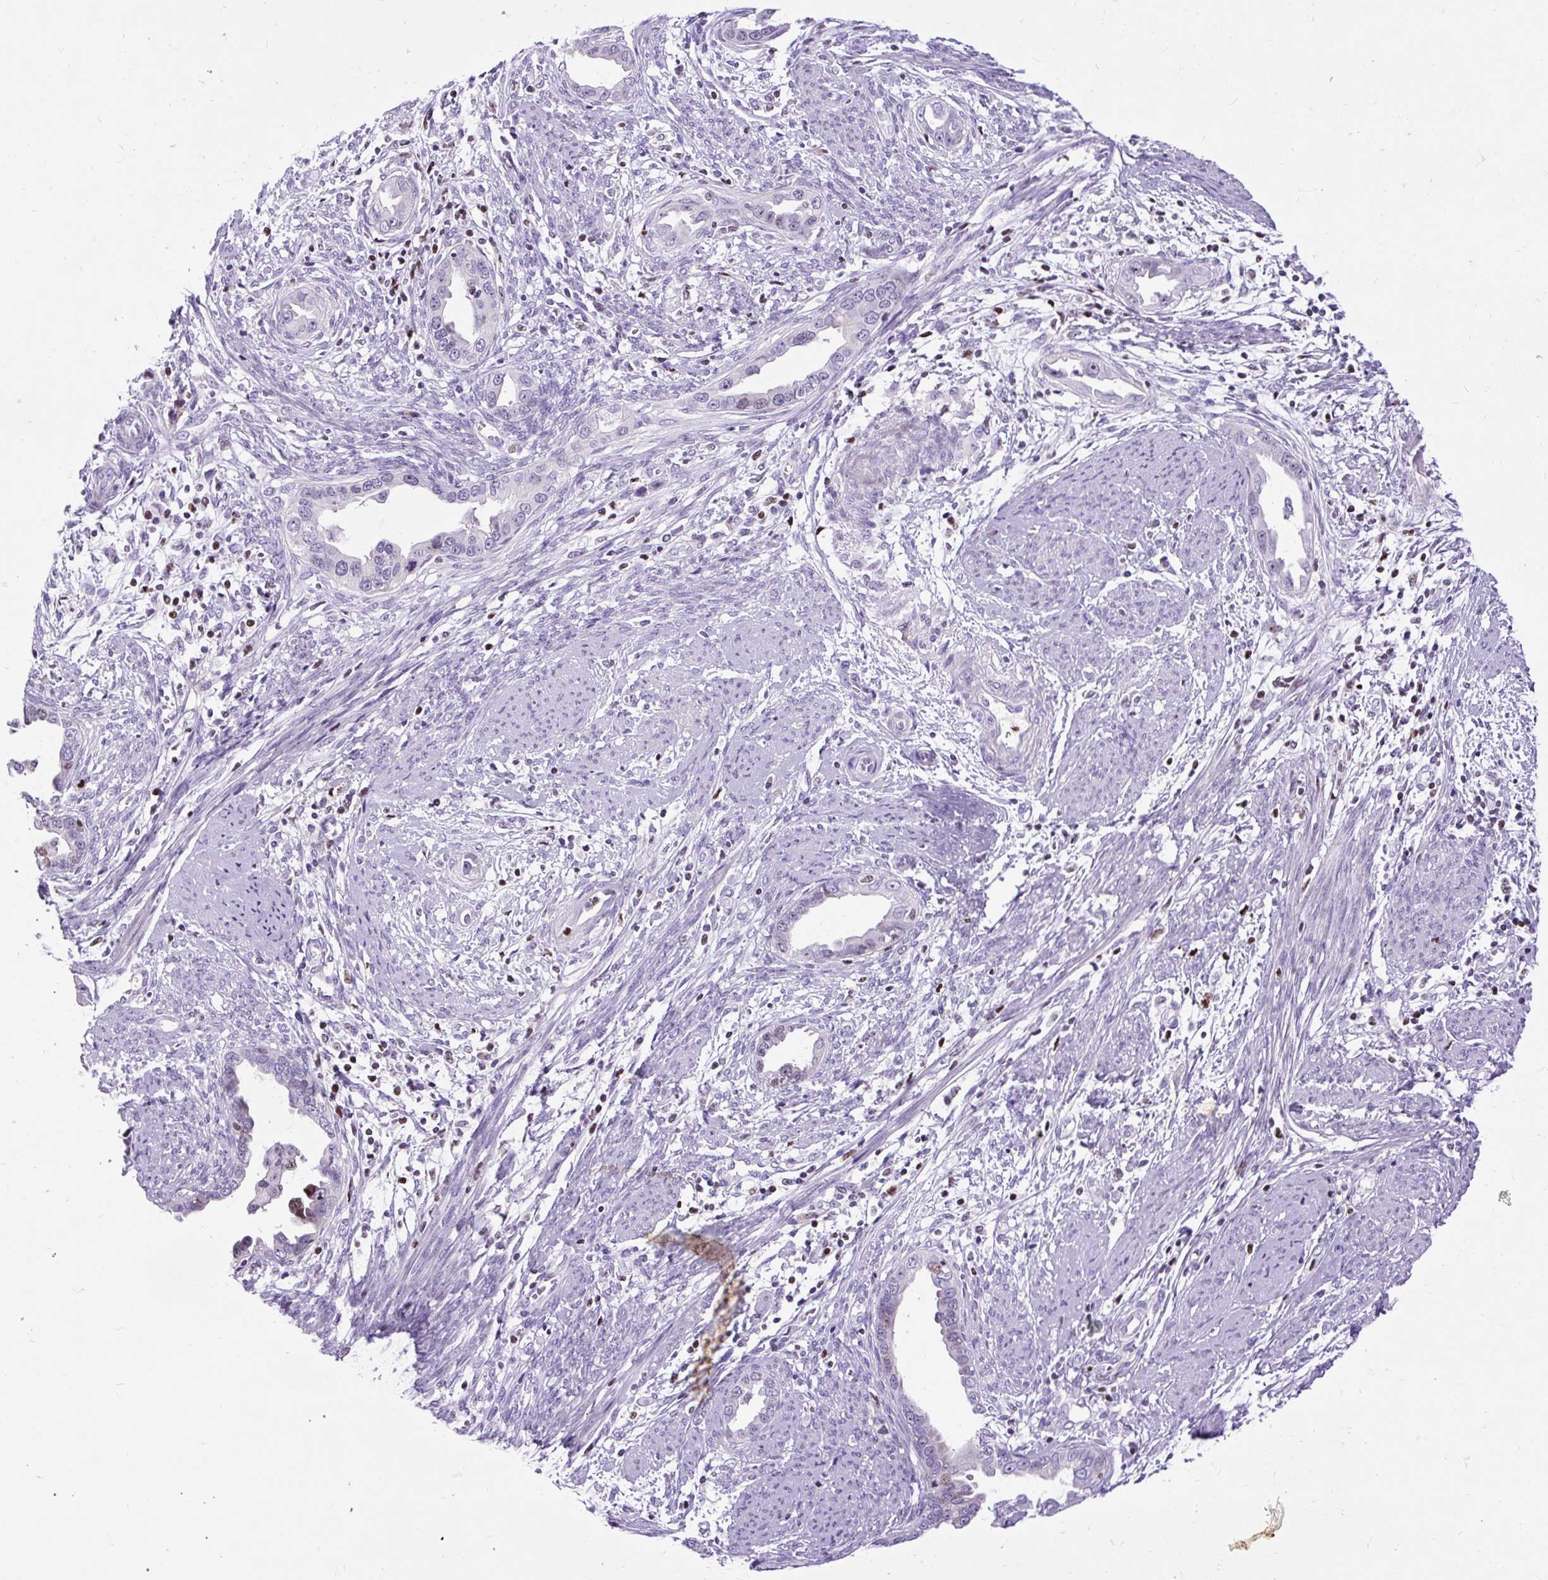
{"staining": {"intensity": "weak", "quantity": "<25%", "location": "nuclear"}, "tissue": "endometrial cancer", "cell_type": "Tumor cells", "image_type": "cancer", "snomed": [{"axis": "morphology", "description": "Adenocarcinoma, NOS"}, {"axis": "topography", "description": "Endometrium"}], "caption": "An IHC image of endometrial adenocarcinoma is shown. There is no staining in tumor cells of endometrial adenocarcinoma.", "gene": "SPC24", "patient": {"sex": "female", "age": 57}}